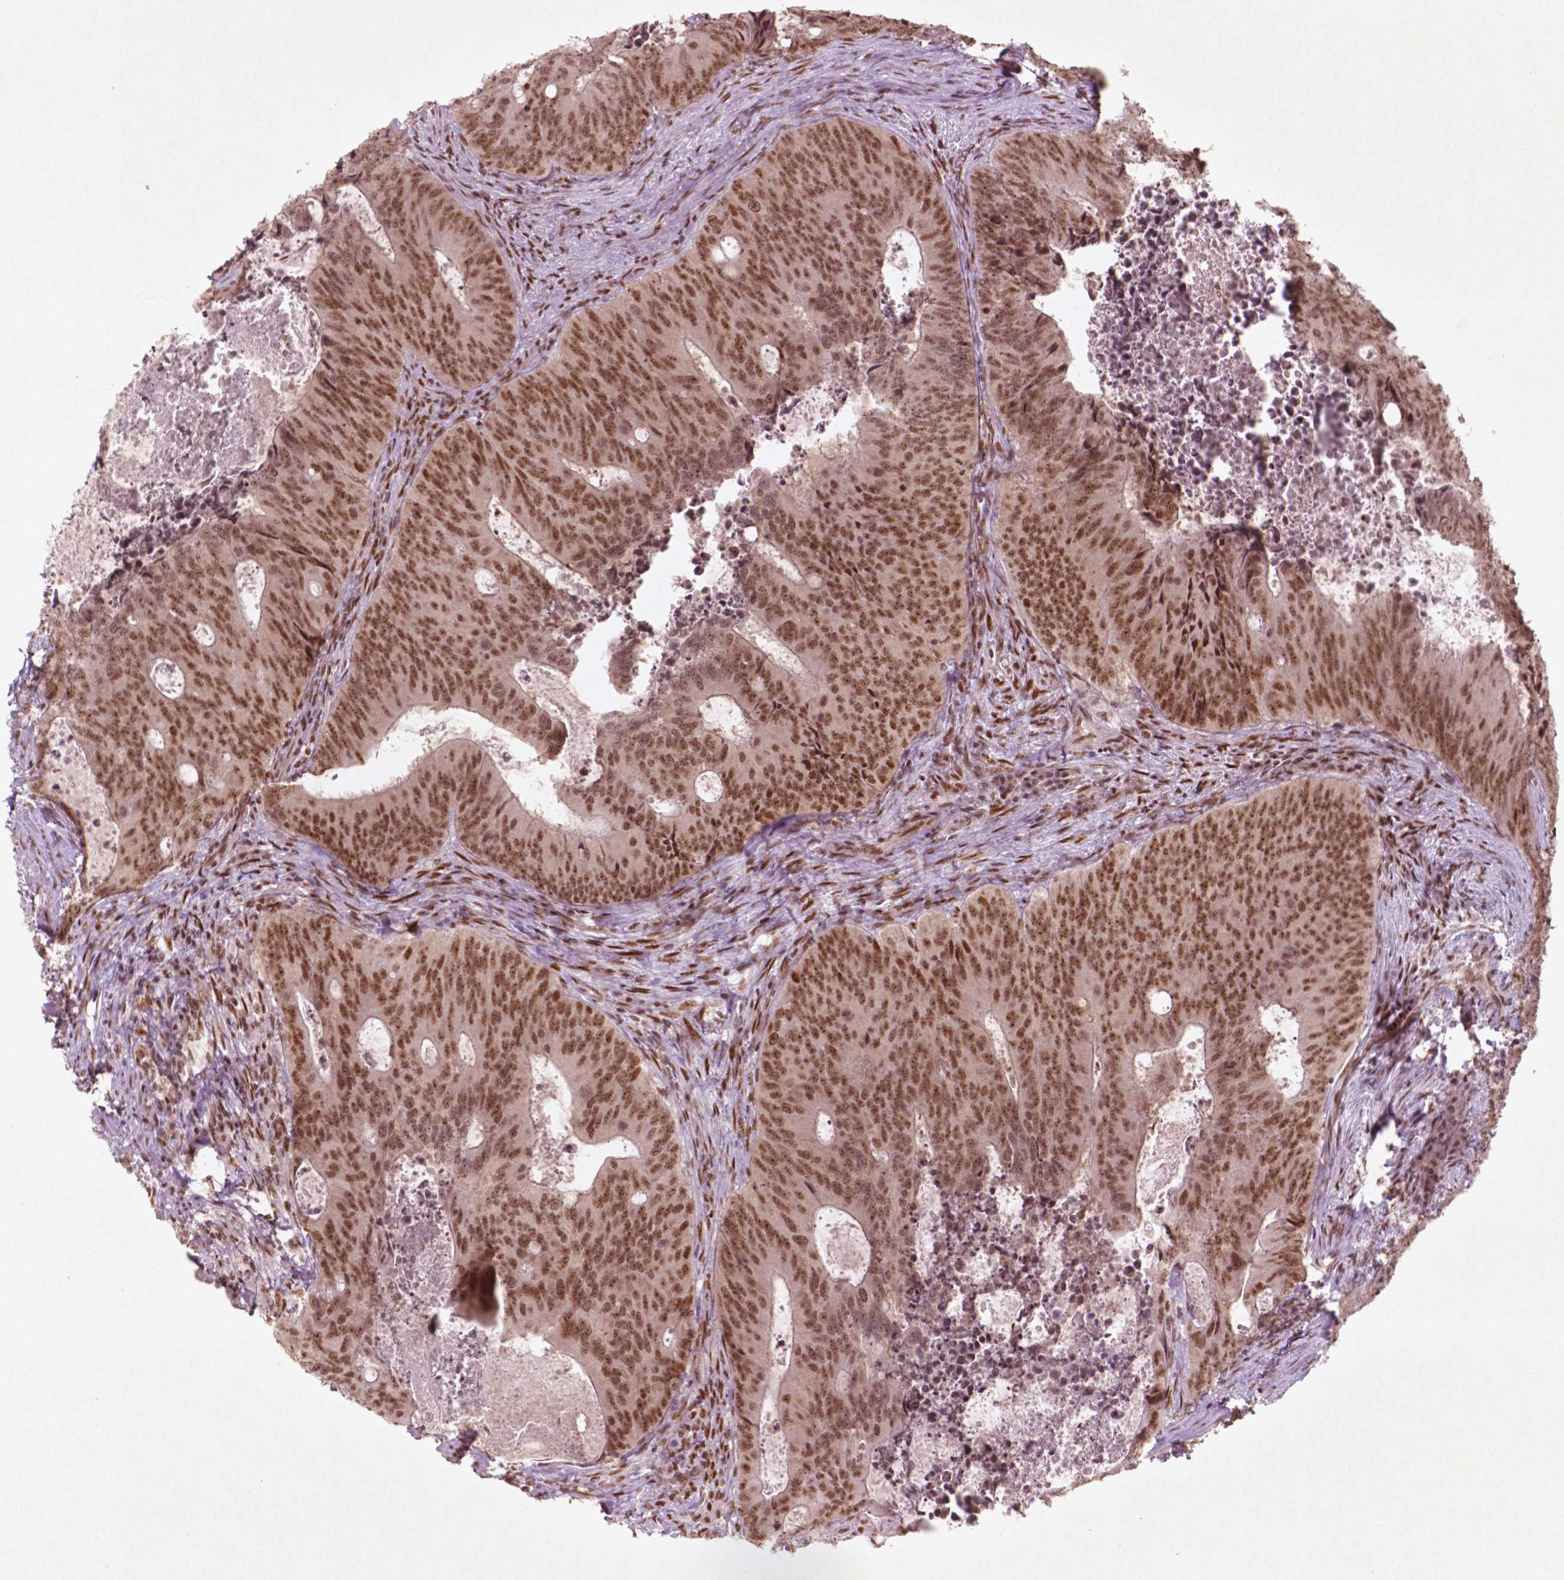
{"staining": {"intensity": "moderate", "quantity": ">75%", "location": "nuclear"}, "tissue": "colorectal cancer", "cell_type": "Tumor cells", "image_type": "cancer", "snomed": [{"axis": "morphology", "description": "Adenocarcinoma, NOS"}, {"axis": "topography", "description": "Colon"}], "caption": "A high-resolution photomicrograph shows immunohistochemistry (IHC) staining of colorectal adenocarcinoma, which reveals moderate nuclear staining in about >75% of tumor cells. The protein is shown in brown color, while the nuclei are stained blue.", "gene": "HMG20B", "patient": {"sex": "male", "age": 67}}